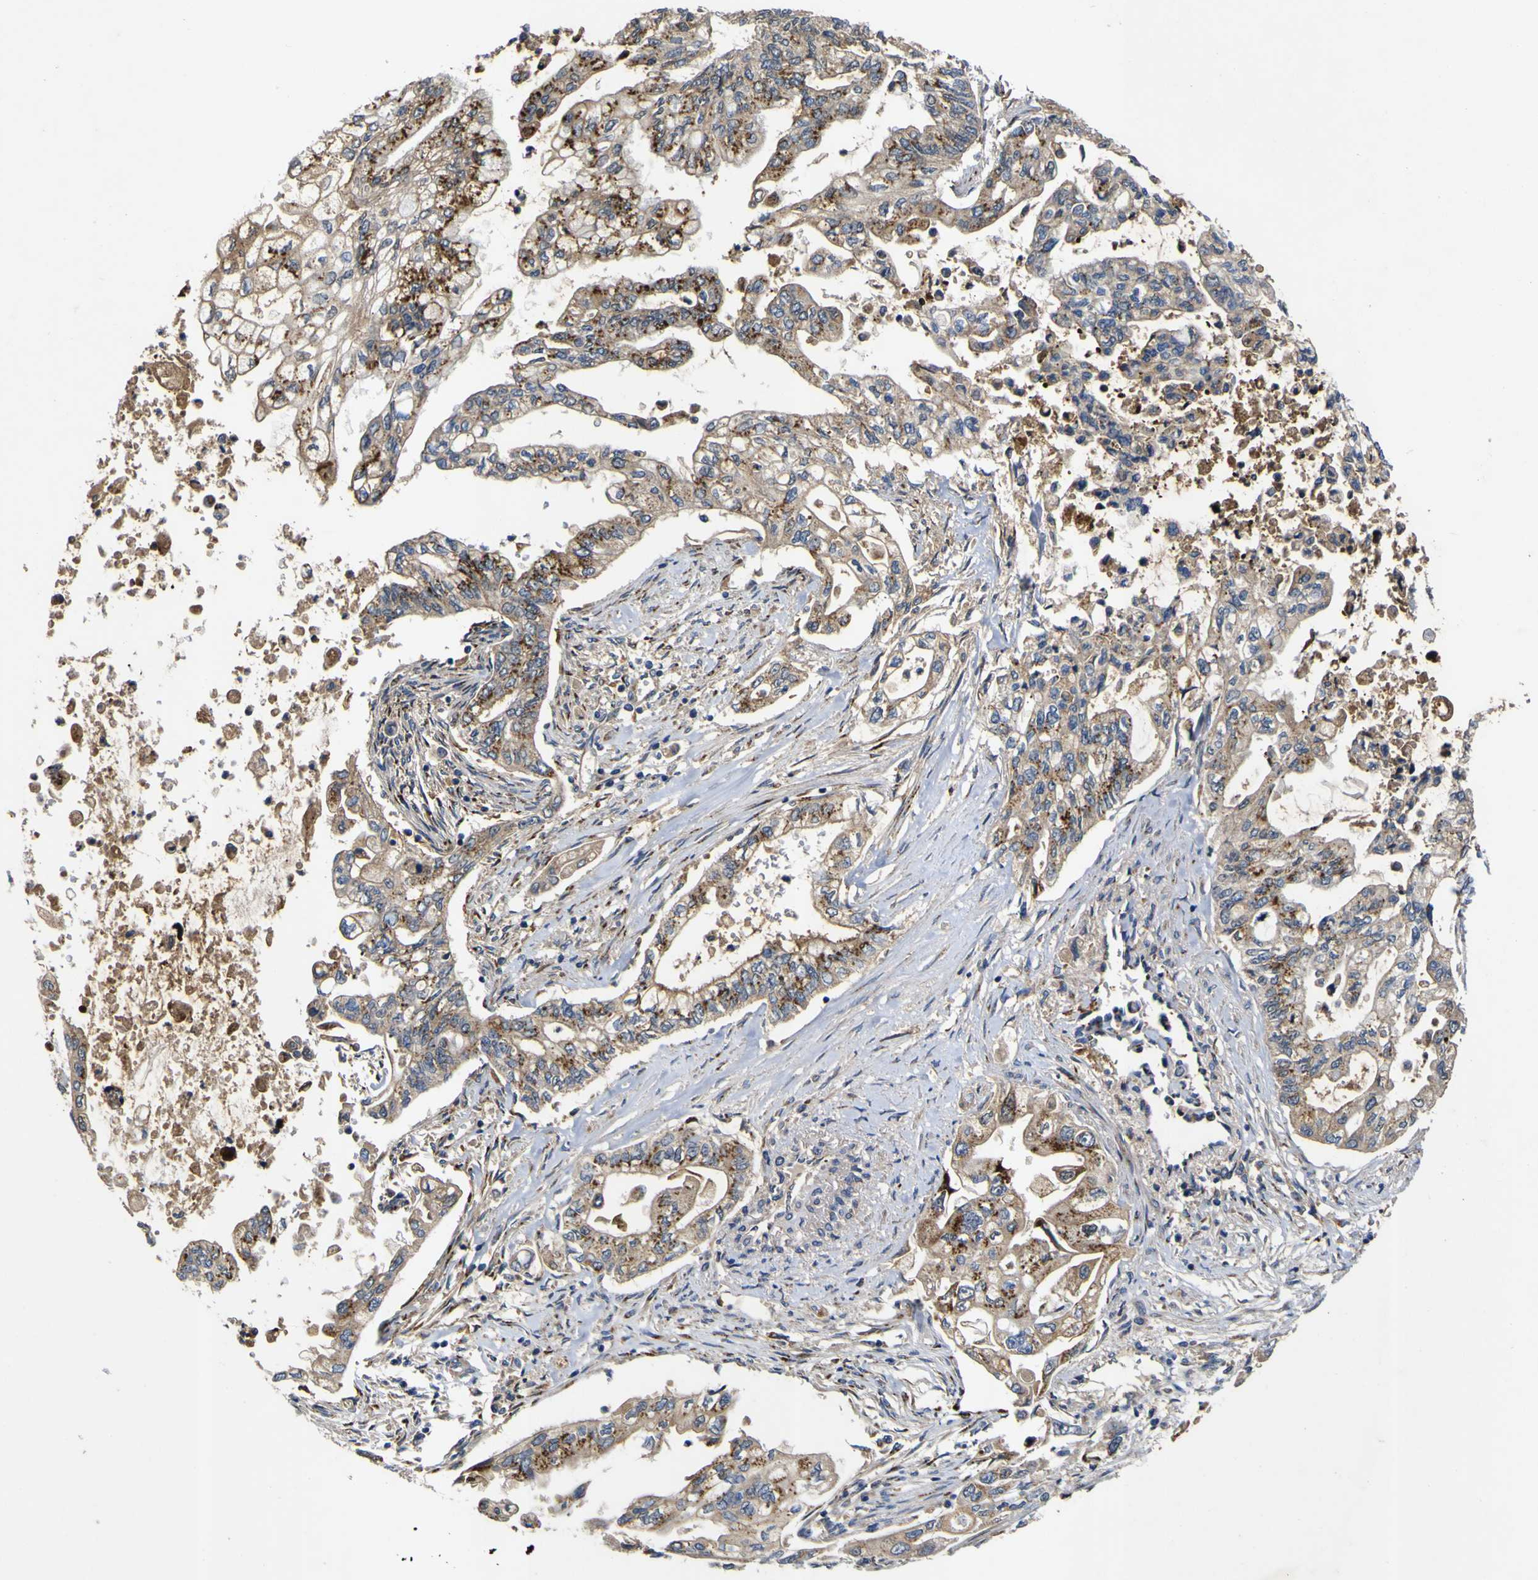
{"staining": {"intensity": "moderate", "quantity": ">75%", "location": "cytoplasmic/membranous"}, "tissue": "pancreatic cancer", "cell_type": "Tumor cells", "image_type": "cancer", "snomed": [{"axis": "morphology", "description": "Normal tissue, NOS"}, {"axis": "topography", "description": "Pancreas"}], "caption": "A medium amount of moderate cytoplasmic/membranous staining is seen in approximately >75% of tumor cells in pancreatic cancer tissue. (DAB IHC, brown staining for protein, blue staining for nuclei).", "gene": "COA1", "patient": {"sex": "male", "age": 42}}